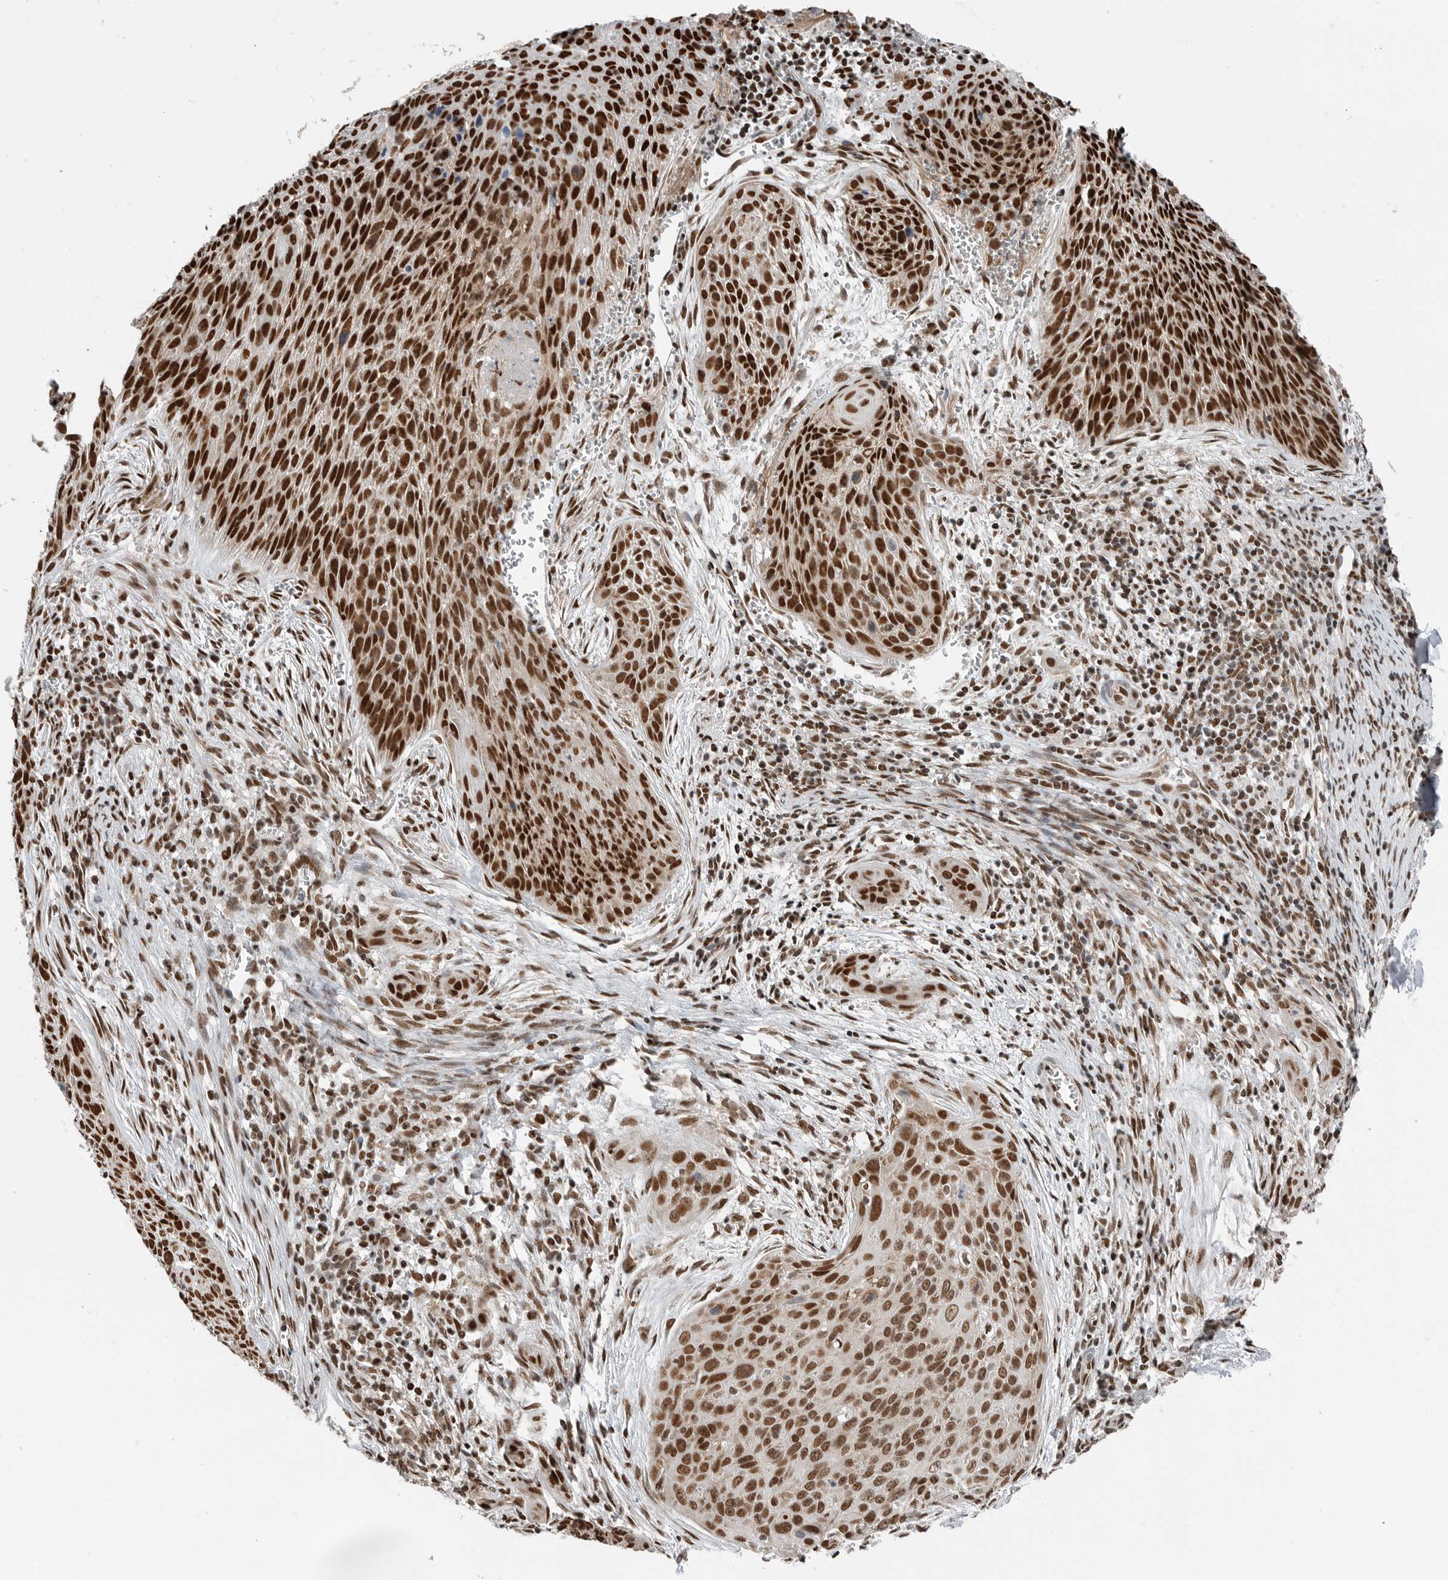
{"staining": {"intensity": "strong", "quantity": ">75%", "location": "nuclear"}, "tissue": "cervical cancer", "cell_type": "Tumor cells", "image_type": "cancer", "snomed": [{"axis": "morphology", "description": "Squamous cell carcinoma, NOS"}, {"axis": "topography", "description": "Cervix"}], "caption": "Immunohistochemistry (IHC) (DAB (3,3'-diaminobenzidine)) staining of human cervical squamous cell carcinoma shows strong nuclear protein positivity in about >75% of tumor cells.", "gene": "BLZF1", "patient": {"sex": "female", "age": 55}}